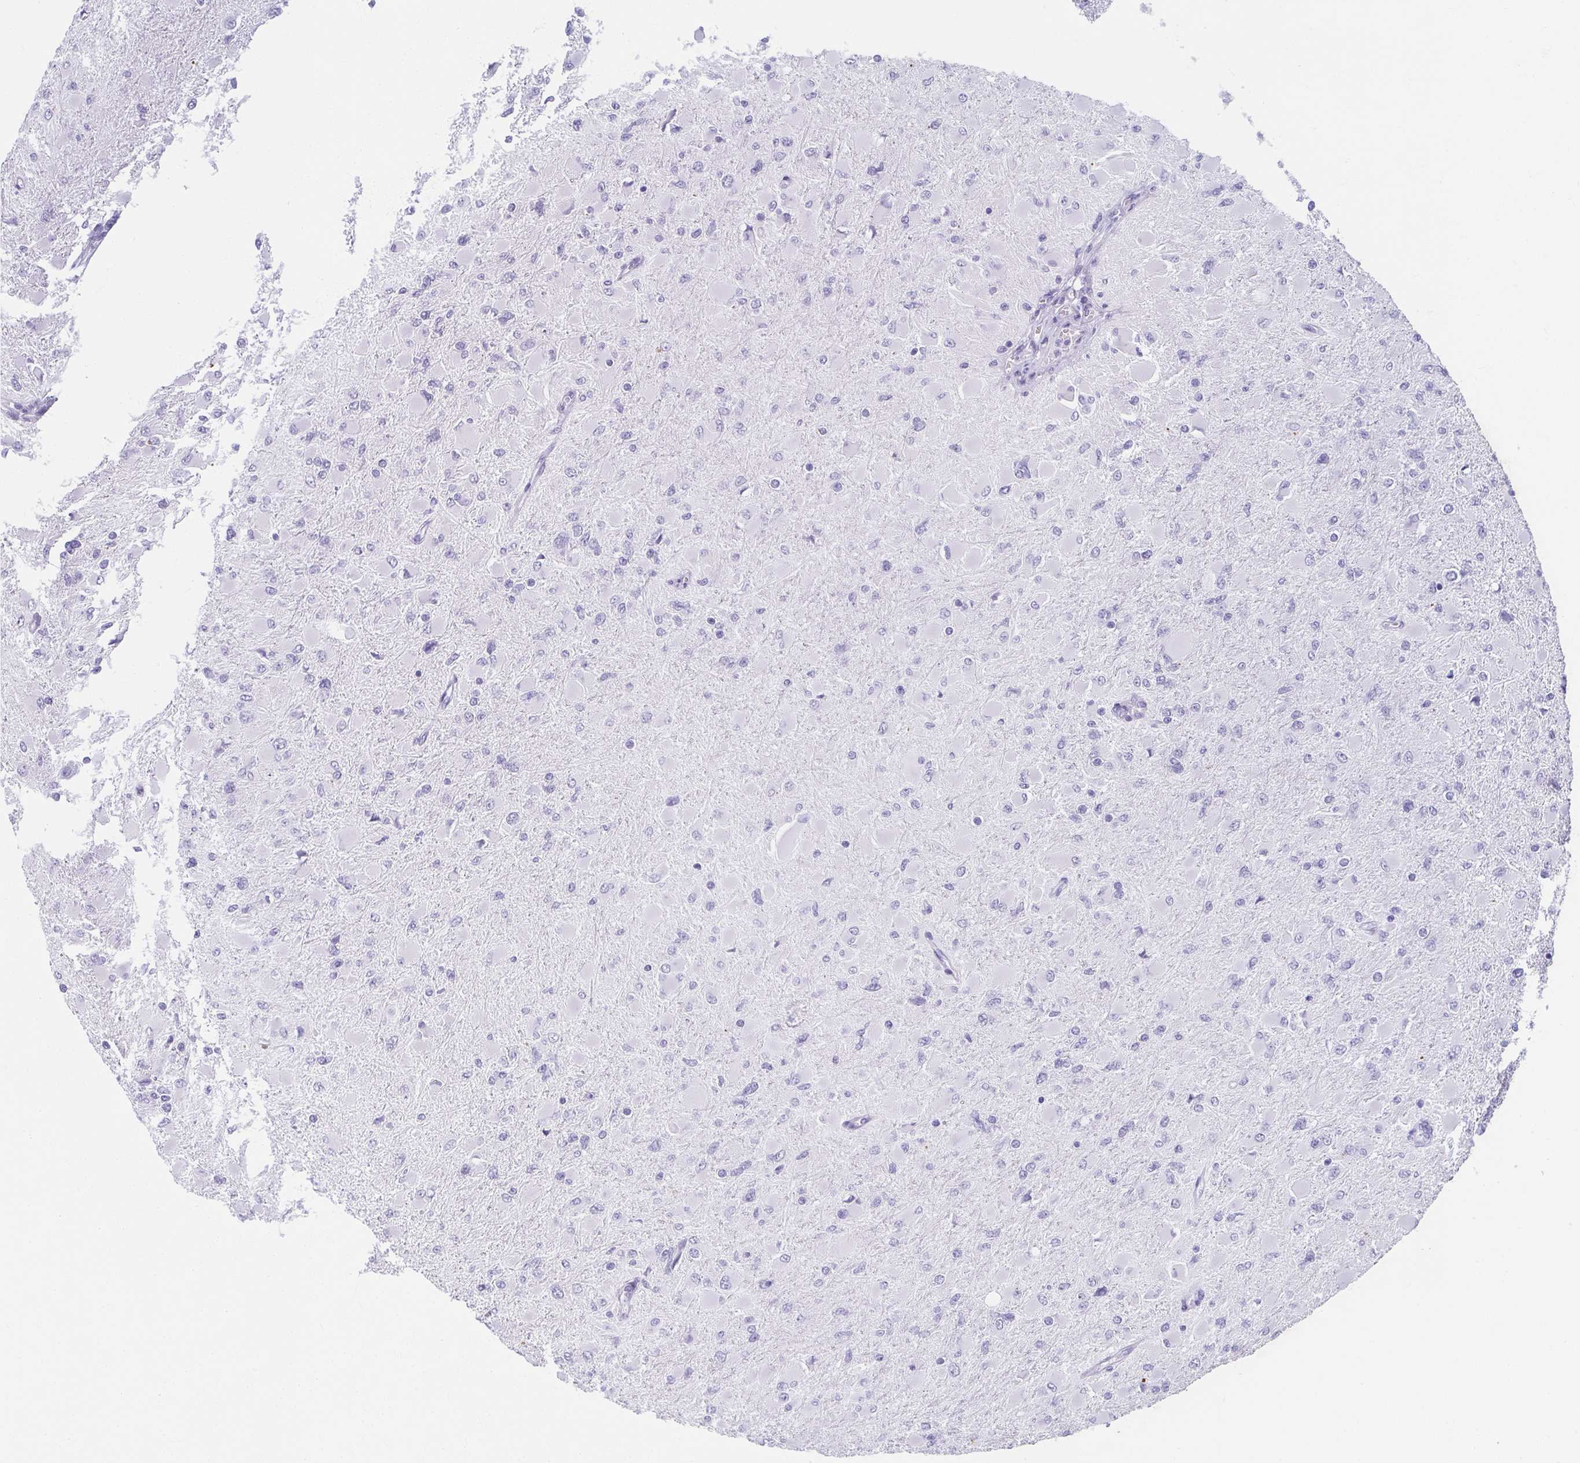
{"staining": {"intensity": "negative", "quantity": "none", "location": "none"}, "tissue": "glioma", "cell_type": "Tumor cells", "image_type": "cancer", "snomed": [{"axis": "morphology", "description": "Glioma, malignant, High grade"}, {"axis": "topography", "description": "Cerebral cortex"}], "caption": "This is an immunohistochemistry histopathology image of human malignant high-grade glioma. There is no expression in tumor cells.", "gene": "MOBP", "patient": {"sex": "female", "age": 36}}